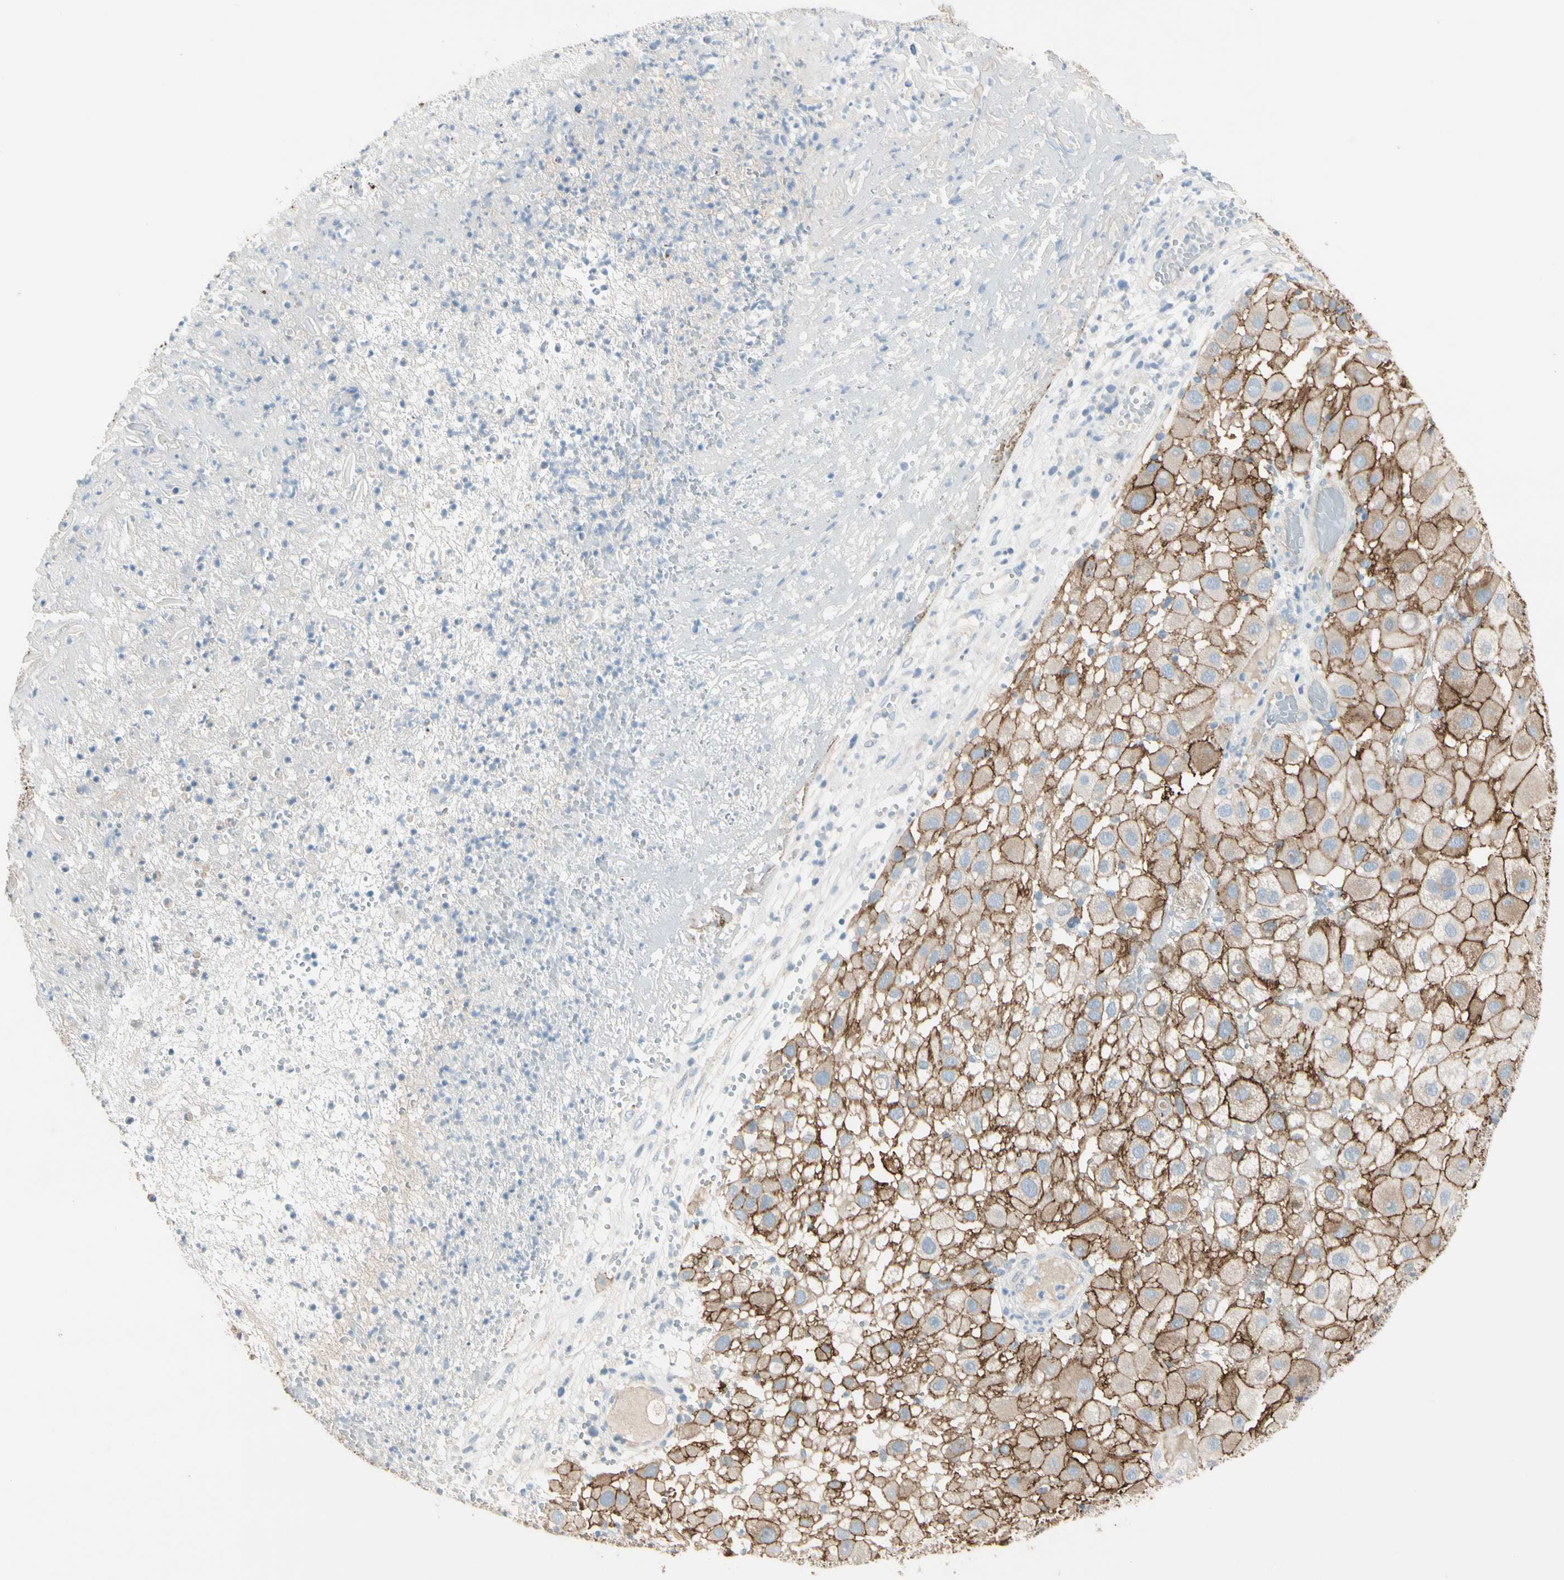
{"staining": {"intensity": "moderate", "quantity": ">75%", "location": "cytoplasmic/membranous"}, "tissue": "melanoma", "cell_type": "Tumor cells", "image_type": "cancer", "snomed": [{"axis": "morphology", "description": "Malignant melanoma, NOS"}, {"axis": "topography", "description": "Skin"}], "caption": "This is a micrograph of immunohistochemistry (IHC) staining of malignant melanoma, which shows moderate positivity in the cytoplasmic/membranous of tumor cells.", "gene": "ITGA3", "patient": {"sex": "female", "age": 81}}